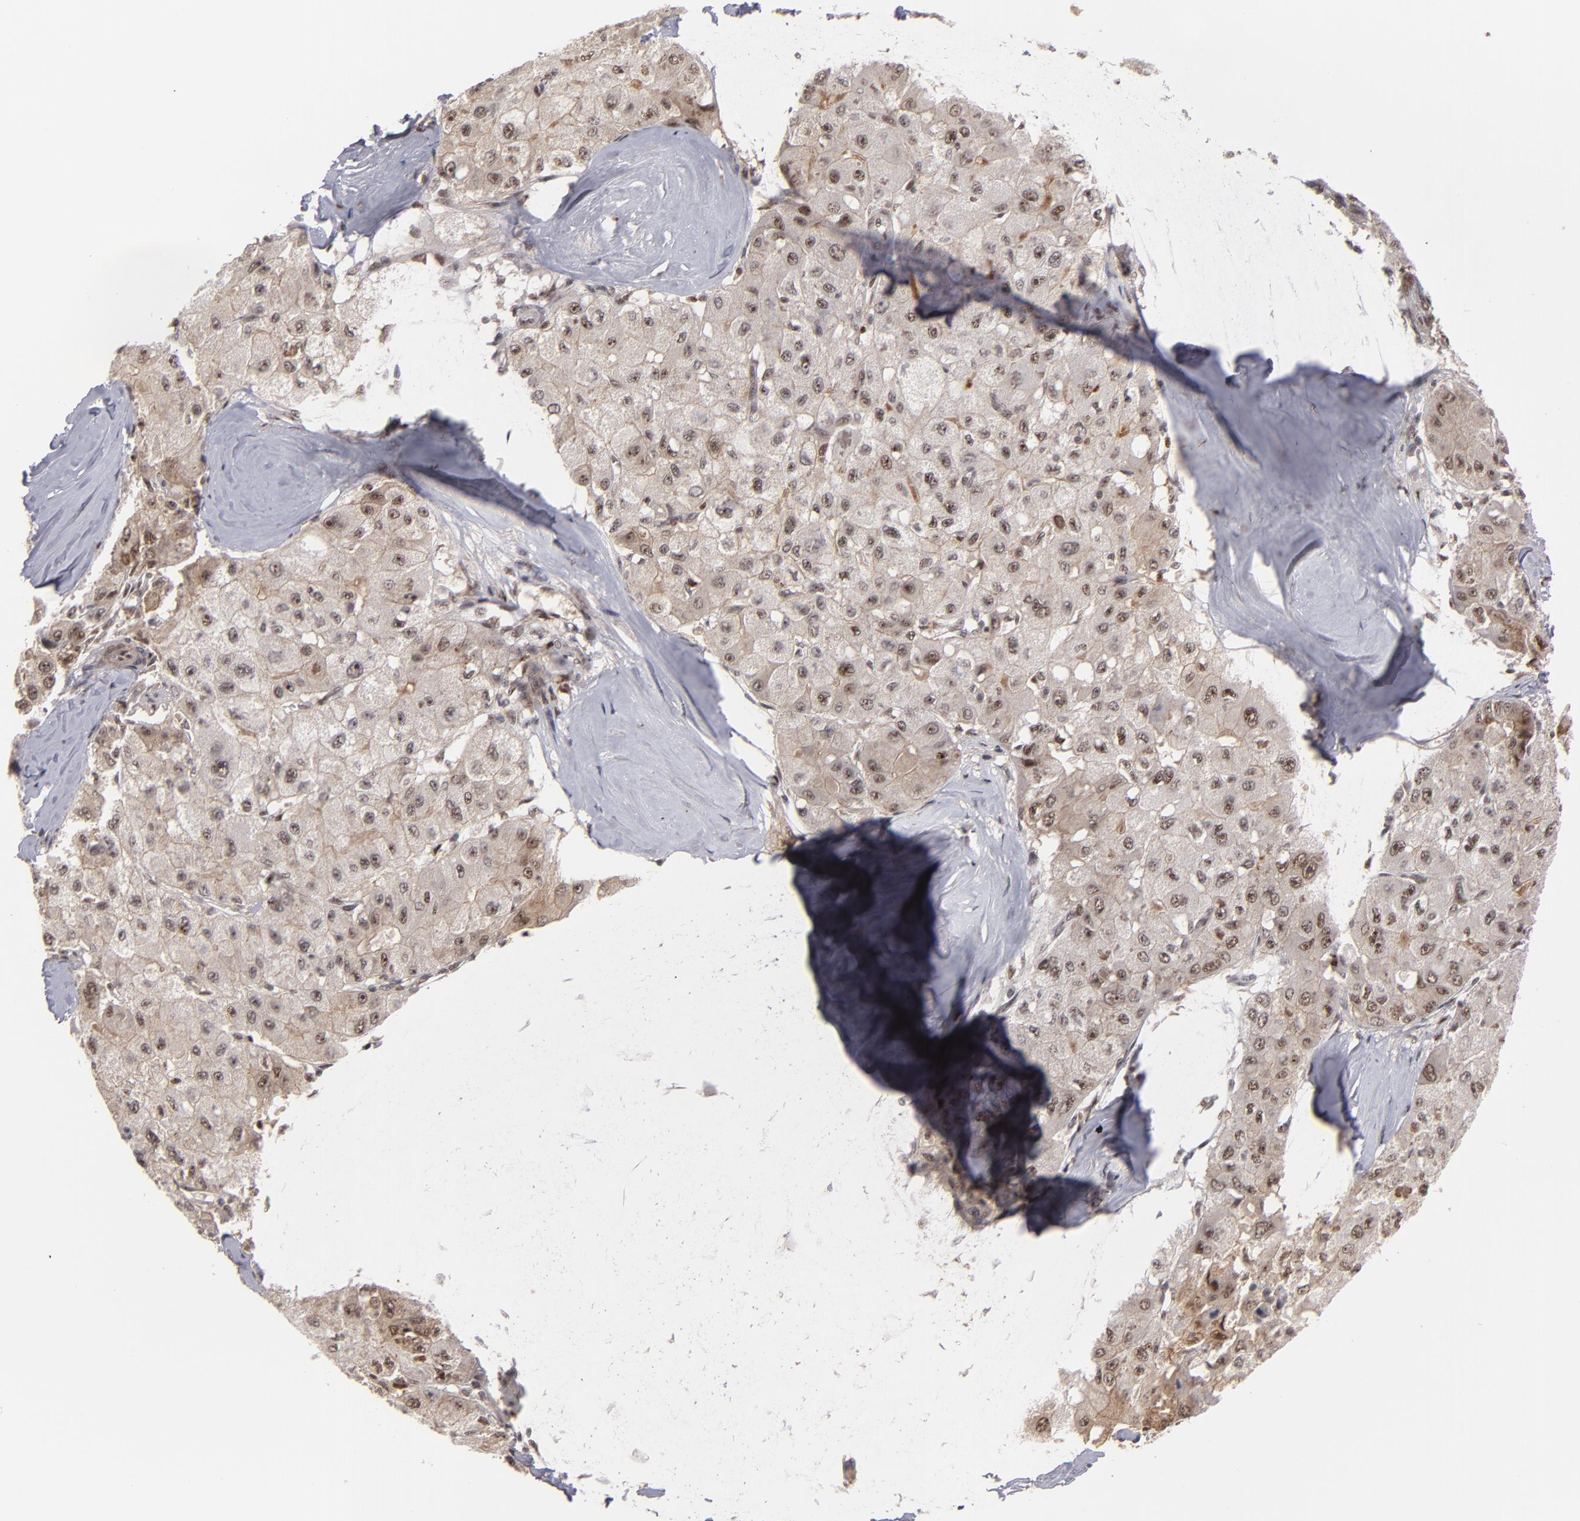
{"staining": {"intensity": "moderate", "quantity": "25%-75%", "location": "nuclear"}, "tissue": "liver cancer", "cell_type": "Tumor cells", "image_type": "cancer", "snomed": [{"axis": "morphology", "description": "Carcinoma, Hepatocellular, NOS"}, {"axis": "topography", "description": "Liver"}], "caption": "Liver cancer was stained to show a protein in brown. There is medium levels of moderate nuclear positivity in approximately 25%-75% of tumor cells. (brown staining indicates protein expression, while blue staining denotes nuclei).", "gene": "ZNF234", "patient": {"sex": "male", "age": 80}}